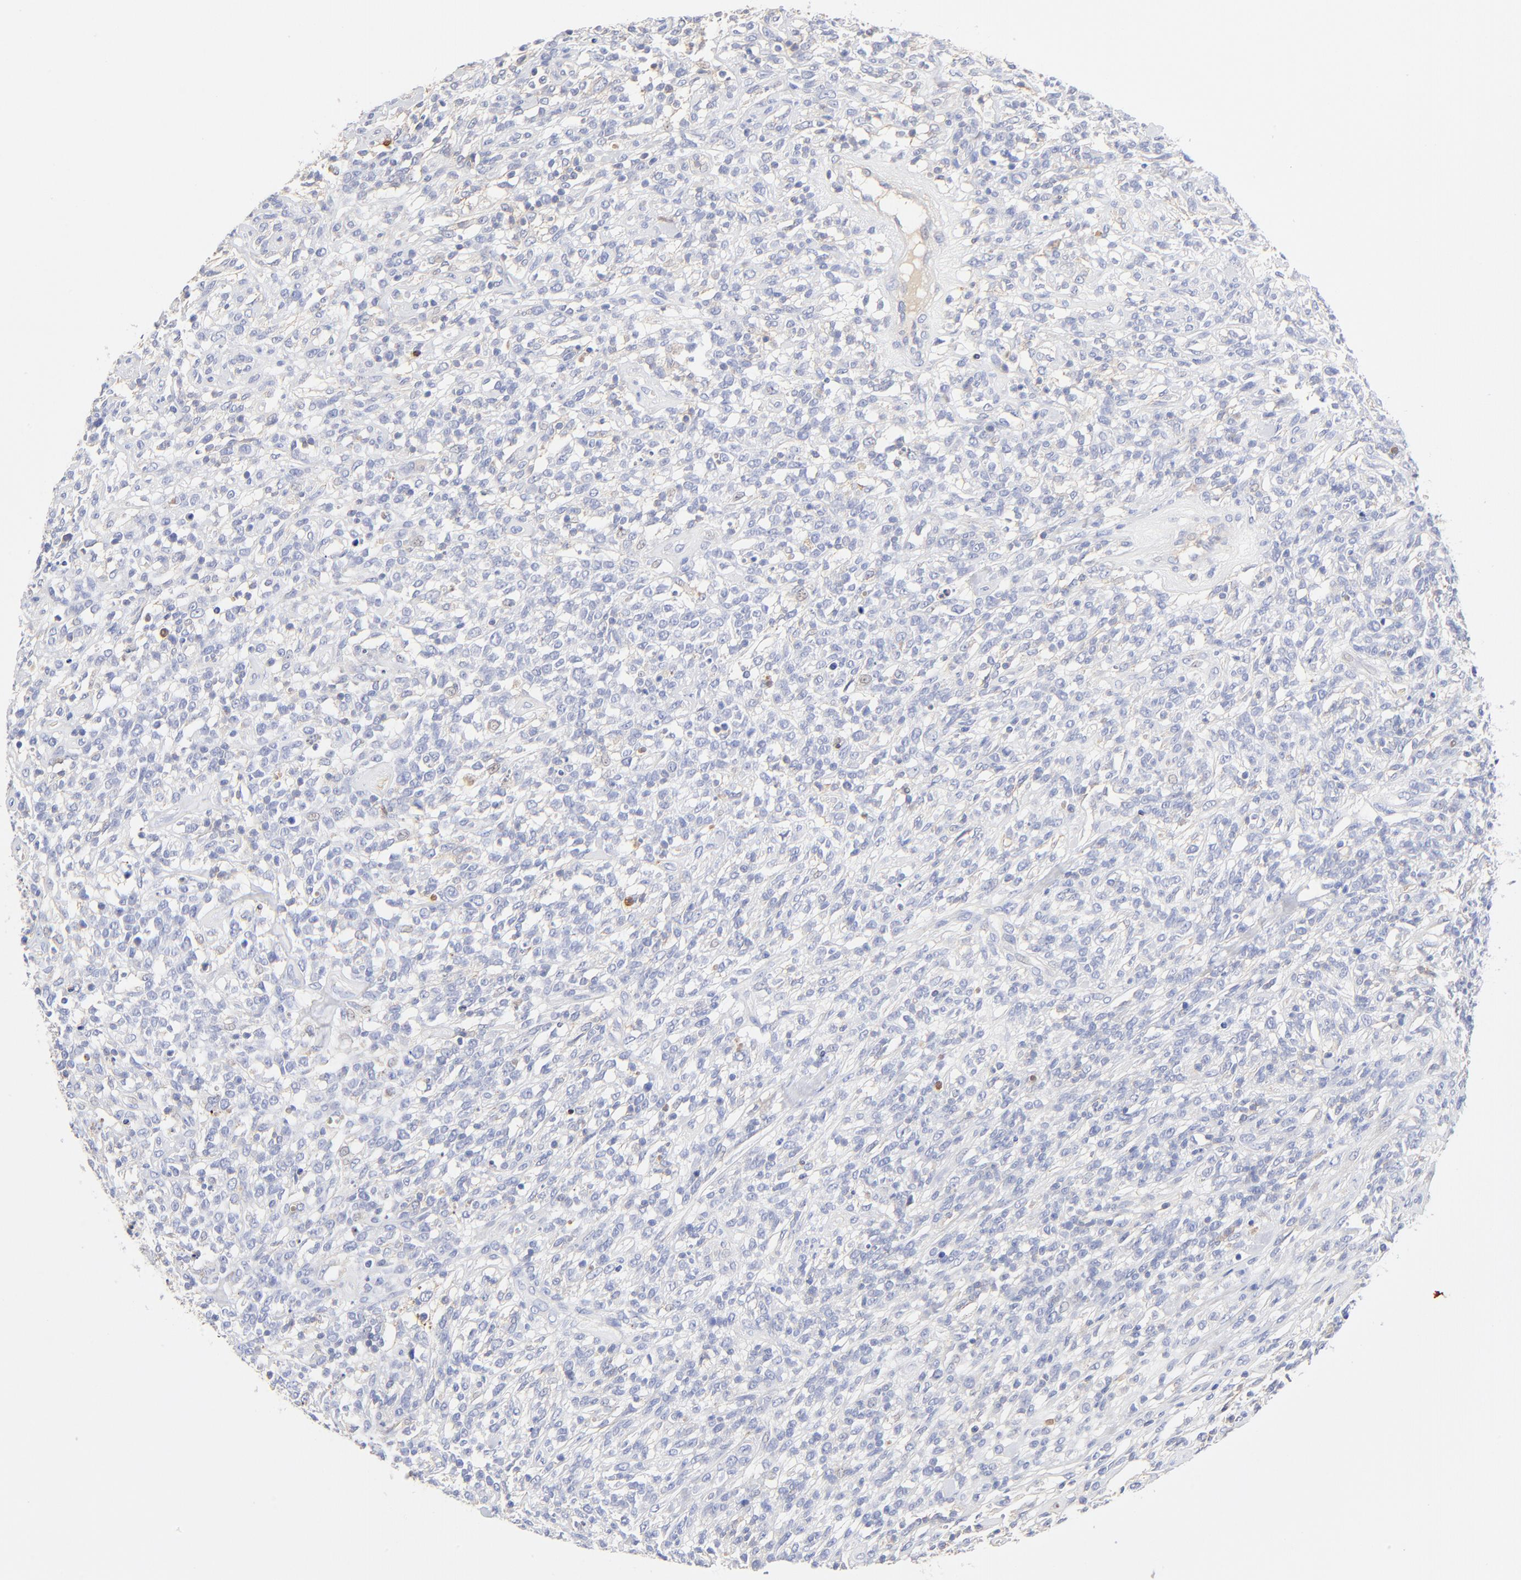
{"staining": {"intensity": "negative", "quantity": "none", "location": "none"}, "tissue": "lymphoma", "cell_type": "Tumor cells", "image_type": "cancer", "snomed": [{"axis": "morphology", "description": "Malignant lymphoma, non-Hodgkin's type, High grade"}, {"axis": "topography", "description": "Lymph node"}], "caption": "An image of human lymphoma is negative for staining in tumor cells.", "gene": "MDGA2", "patient": {"sex": "female", "age": 73}}